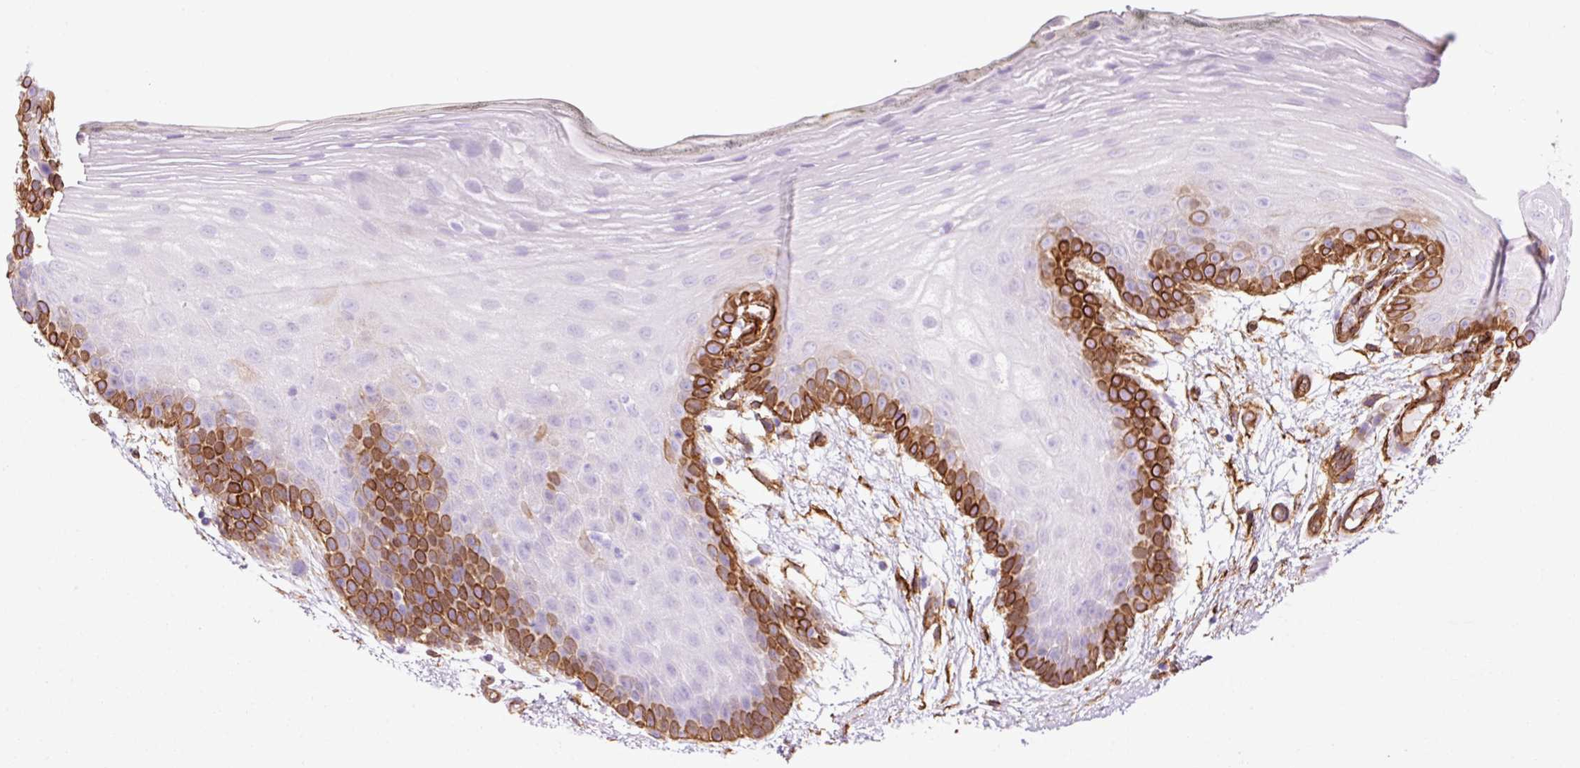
{"staining": {"intensity": "strong", "quantity": "25%-75%", "location": "cytoplasmic/membranous"}, "tissue": "oral mucosa", "cell_type": "Squamous epithelial cells", "image_type": "normal", "snomed": [{"axis": "morphology", "description": "Normal tissue, NOS"}, {"axis": "morphology", "description": "Squamous cell carcinoma, NOS"}, {"axis": "topography", "description": "Oral tissue"}, {"axis": "topography", "description": "Head-Neck"}], "caption": "There is high levels of strong cytoplasmic/membranous staining in squamous epithelial cells of benign oral mucosa, as demonstrated by immunohistochemical staining (brown color).", "gene": "CAV1", "patient": {"sex": "female", "age": 81}}